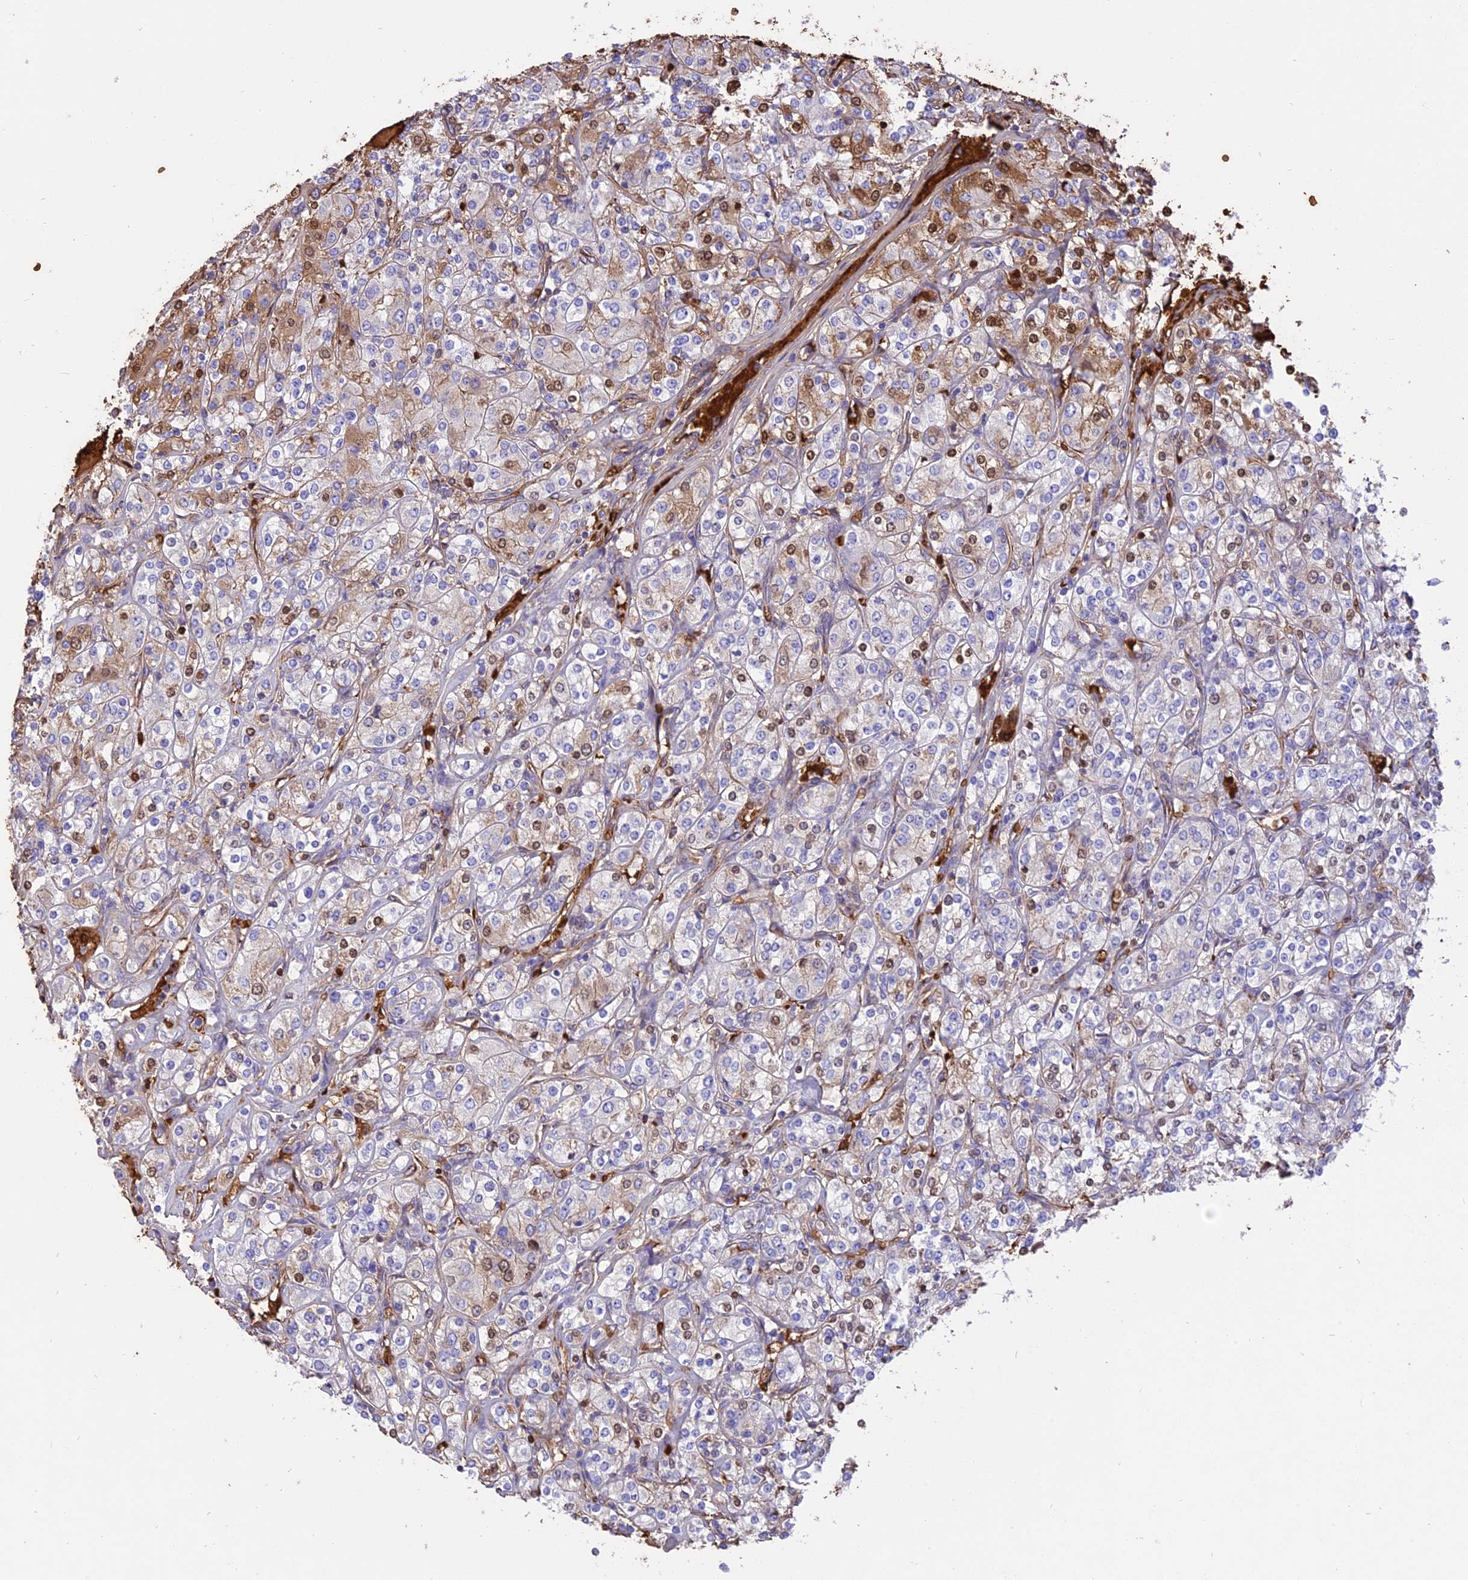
{"staining": {"intensity": "moderate", "quantity": "<25%", "location": "cytoplasmic/membranous,nuclear"}, "tissue": "renal cancer", "cell_type": "Tumor cells", "image_type": "cancer", "snomed": [{"axis": "morphology", "description": "Adenocarcinoma, NOS"}, {"axis": "topography", "description": "Kidney"}], "caption": "IHC of human renal cancer (adenocarcinoma) demonstrates low levels of moderate cytoplasmic/membranous and nuclear expression in approximately <25% of tumor cells.", "gene": "TTC4", "patient": {"sex": "male", "age": 77}}